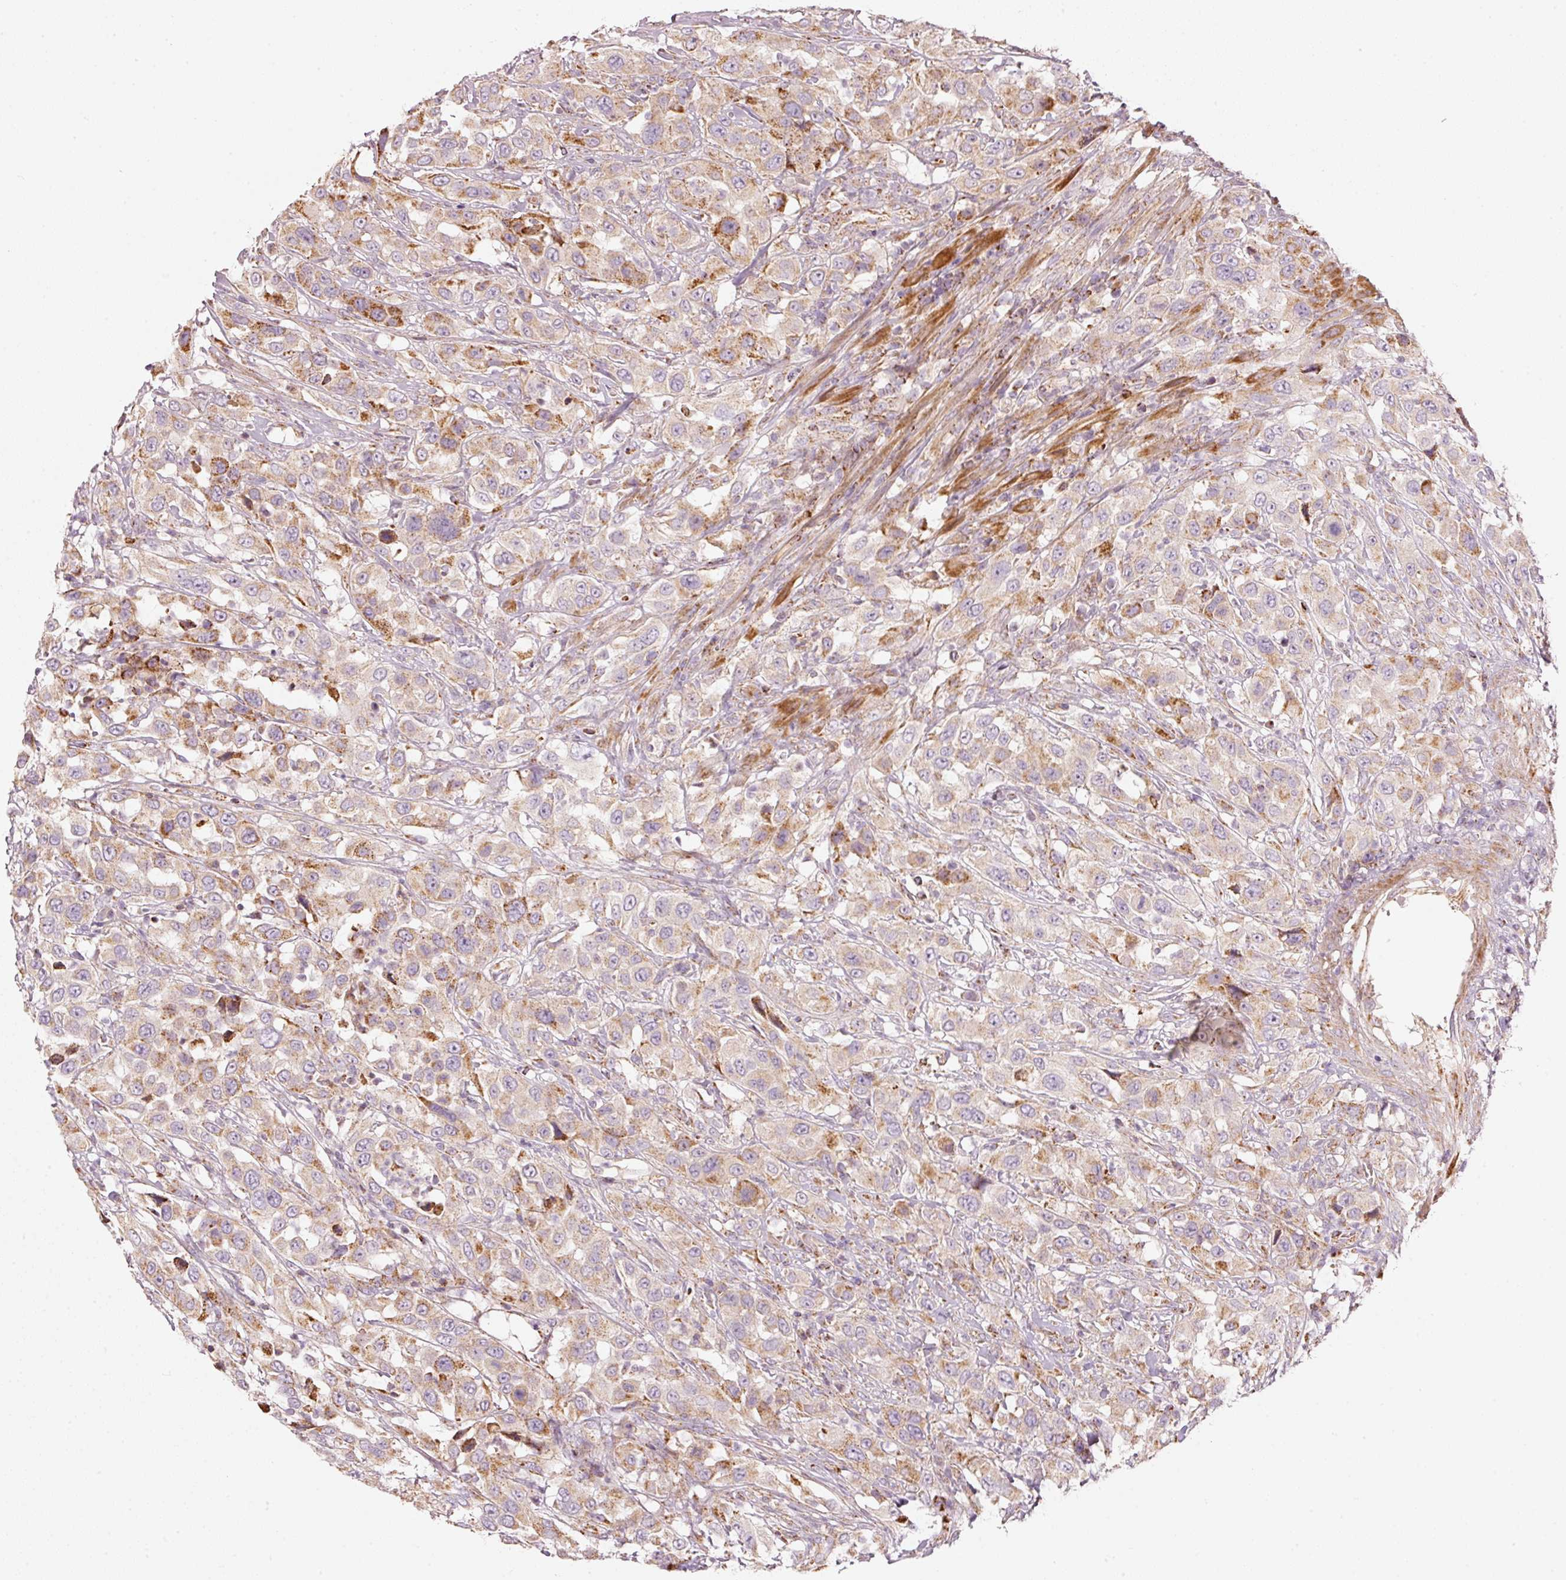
{"staining": {"intensity": "strong", "quantity": "<25%", "location": "cytoplasmic/membranous"}, "tissue": "urothelial cancer", "cell_type": "Tumor cells", "image_type": "cancer", "snomed": [{"axis": "morphology", "description": "Urothelial carcinoma, High grade"}, {"axis": "topography", "description": "Urinary bladder"}], "caption": "Strong cytoplasmic/membranous staining for a protein is appreciated in approximately <25% of tumor cells of urothelial cancer using immunohistochemistry.", "gene": "C17orf98", "patient": {"sex": "male", "age": 61}}